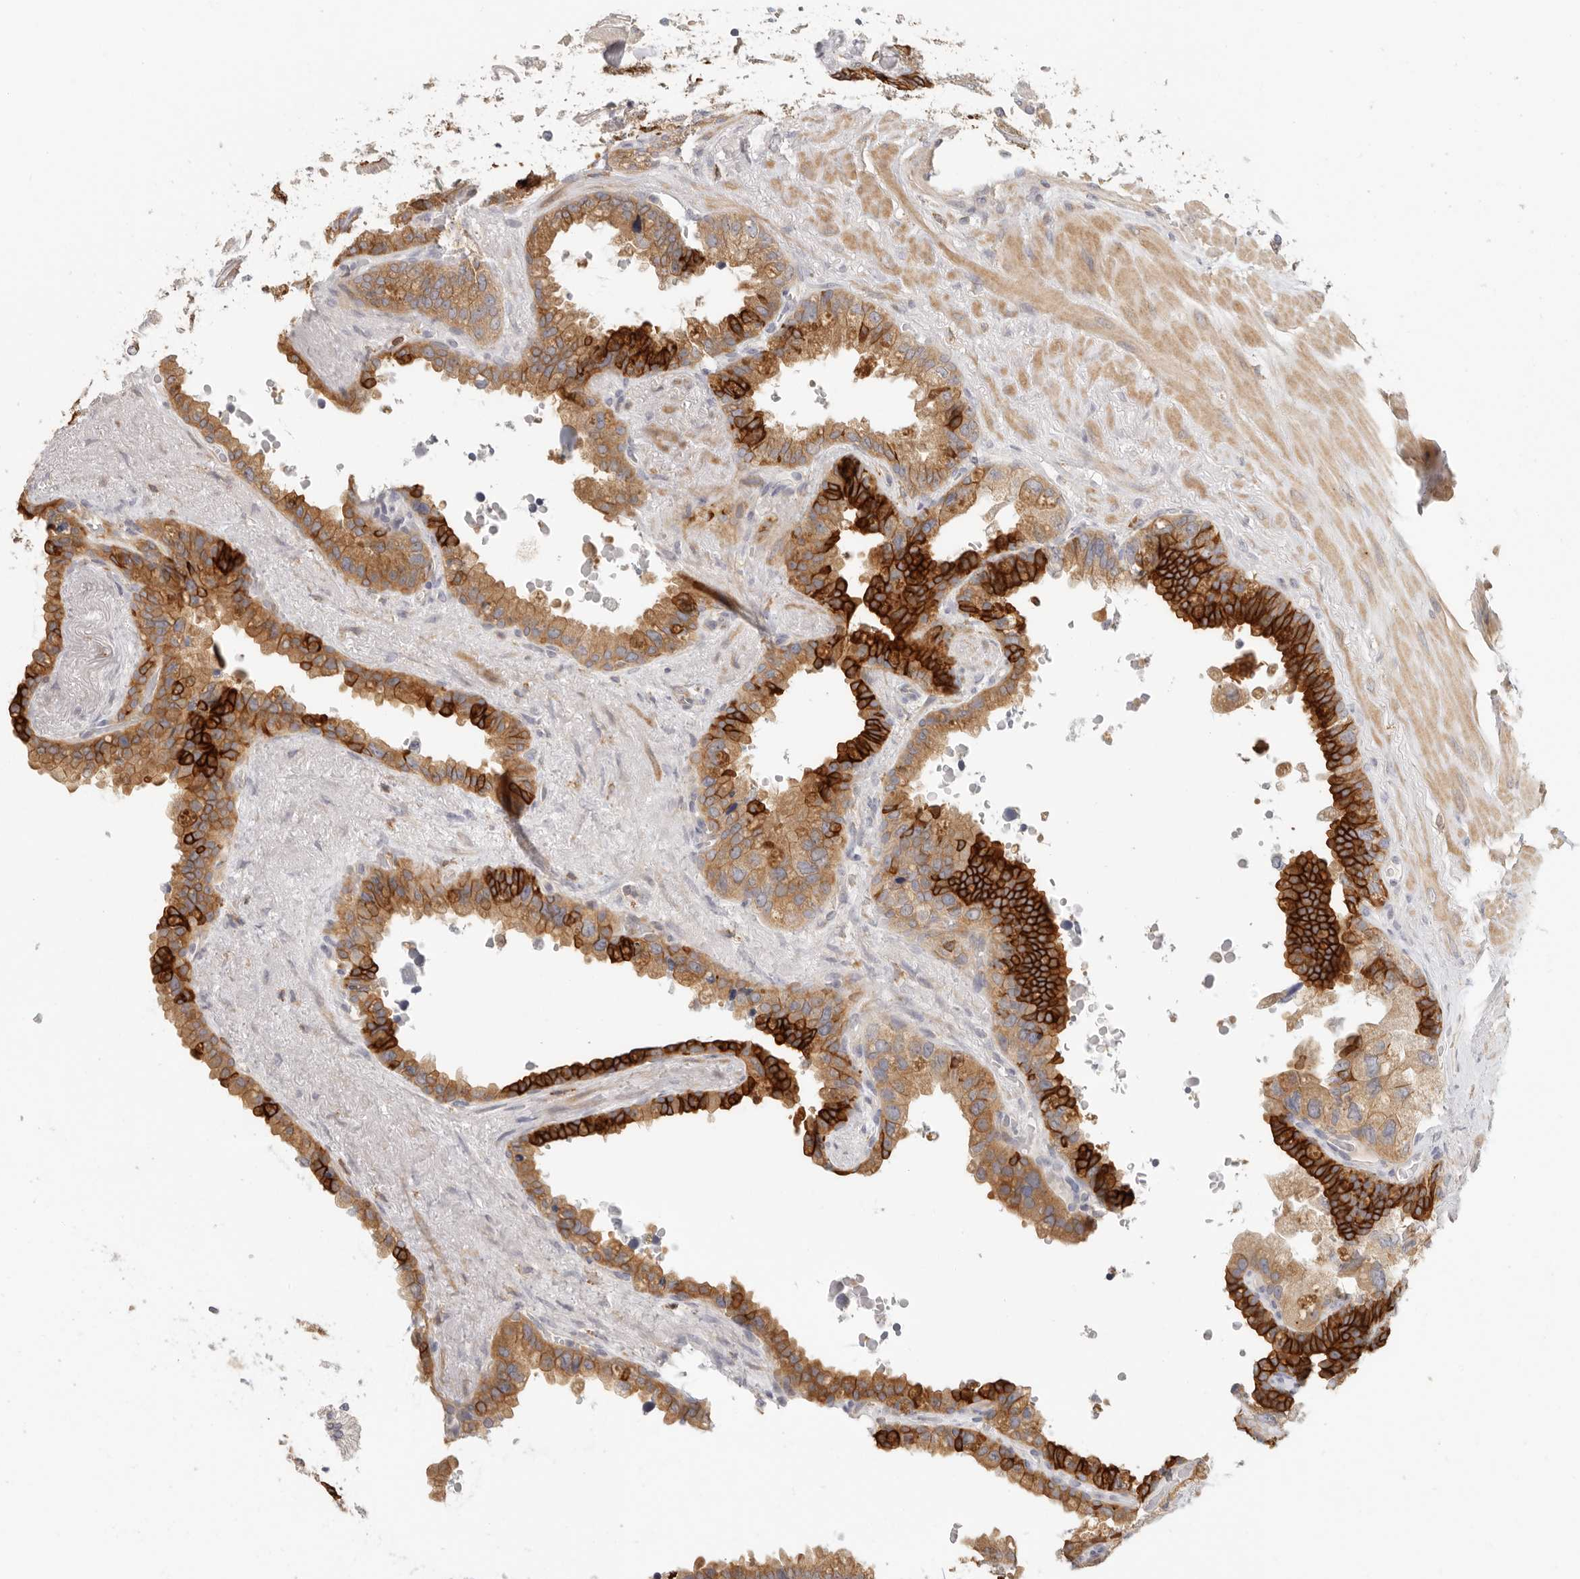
{"staining": {"intensity": "strong", "quantity": "25%-75%", "location": "cytoplasmic/membranous"}, "tissue": "seminal vesicle", "cell_type": "Glandular cells", "image_type": "normal", "snomed": [{"axis": "morphology", "description": "Normal tissue, NOS"}, {"axis": "topography", "description": "Seminal veicle"}], "caption": "Glandular cells demonstrate high levels of strong cytoplasmic/membranous expression in about 25%-75% of cells in normal human seminal vesicle. (DAB (3,3'-diaminobenzidine) IHC with brightfield microscopy, high magnification).", "gene": "ANXA9", "patient": {"sex": "male", "age": 80}}